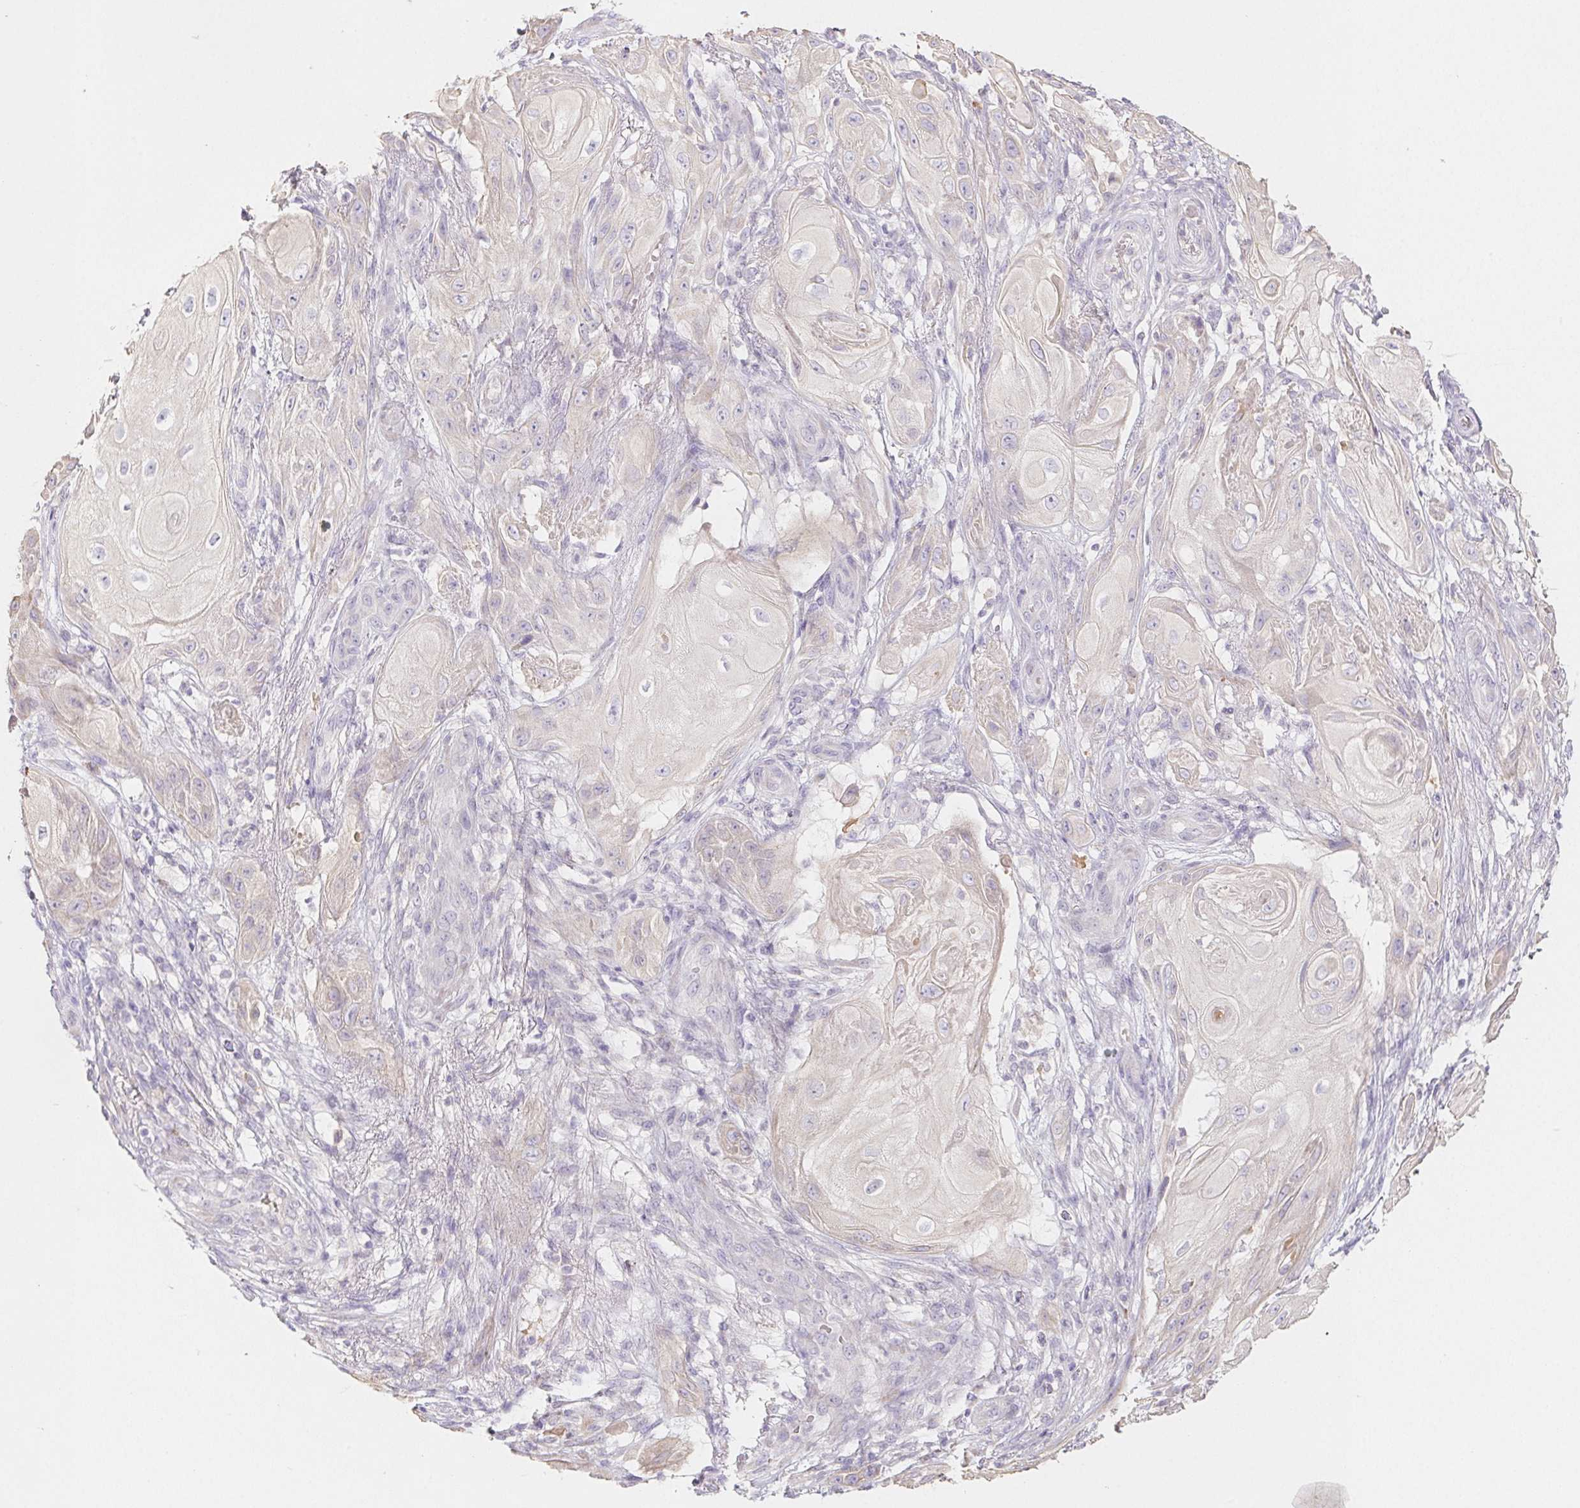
{"staining": {"intensity": "negative", "quantity": "none", "location": "none"}, "tissue": "skin cancer", "cell_type": "Tumor cells", "image_type": "cancer", "snomed": [{"axis": "morphology", "description": "Squamous cell carcinoma, NOS"}, {"axis": "topography", "description": "Skin"}], "caption": "An IHC image of skin cancer is shown. There is no staining in tumor cells of skin cancer.", "gene": "ACVR1B", "patient": {"sex": "male", "age": 62}}